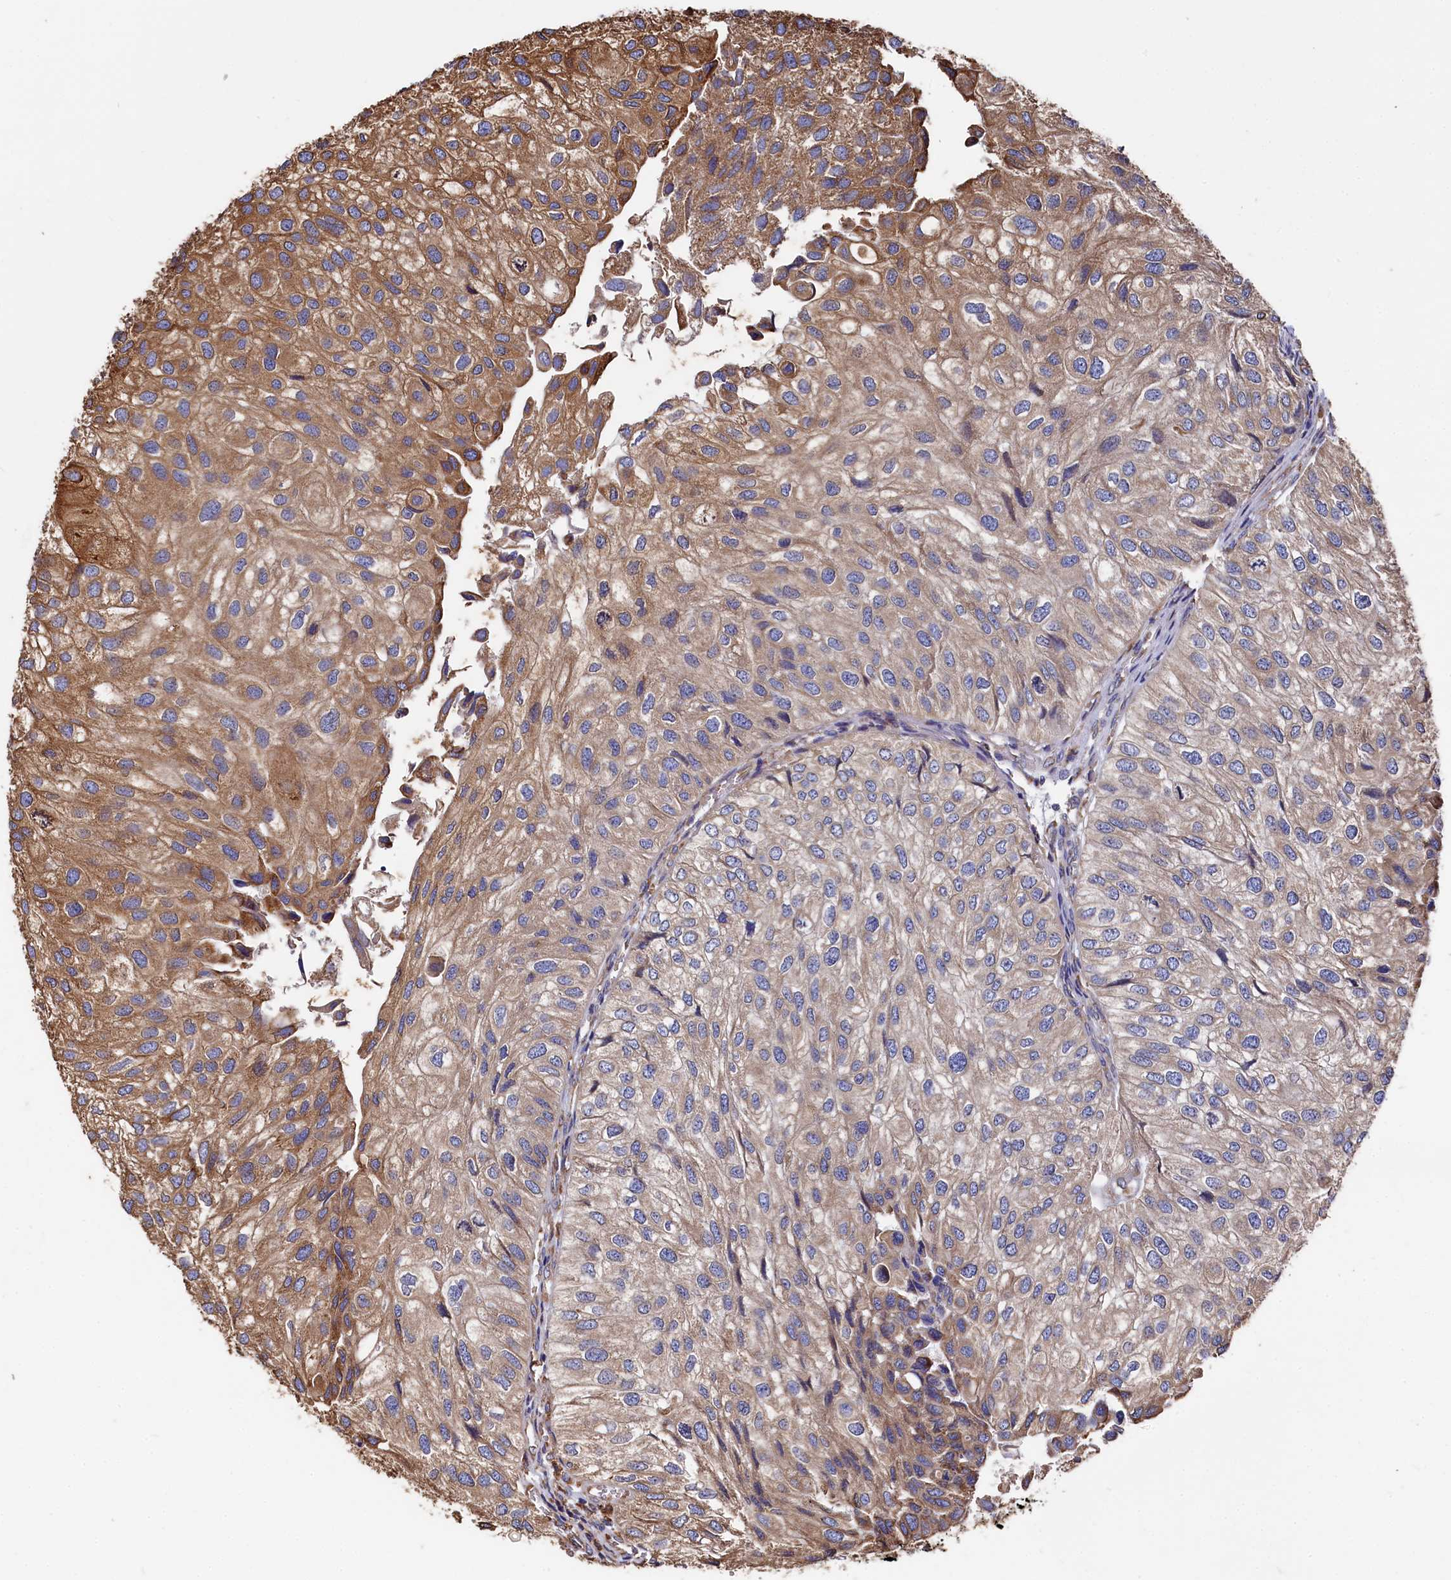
{"staining": {"intensity": "moderate", "quantity": "25%-75%", "location": "cytoplasmic/membranous"}, "tissue": "urothelial cancer", "cell_type": "Tumor cells", "image_type": "cancer", "snomed": [{"axis": "morphology", "description": "Urothelial carcinoma, Low grade"}, {"axis": "topography", "description": "Urinary bladder"}], "caption": "The image displays staining of urothelial cancer, revealing moderate cytoplasmic/membranous protein staining (brown color) within tumor cells.", "gene": "NEURL1B", "patient": {"sex": "female", "age": 89}}